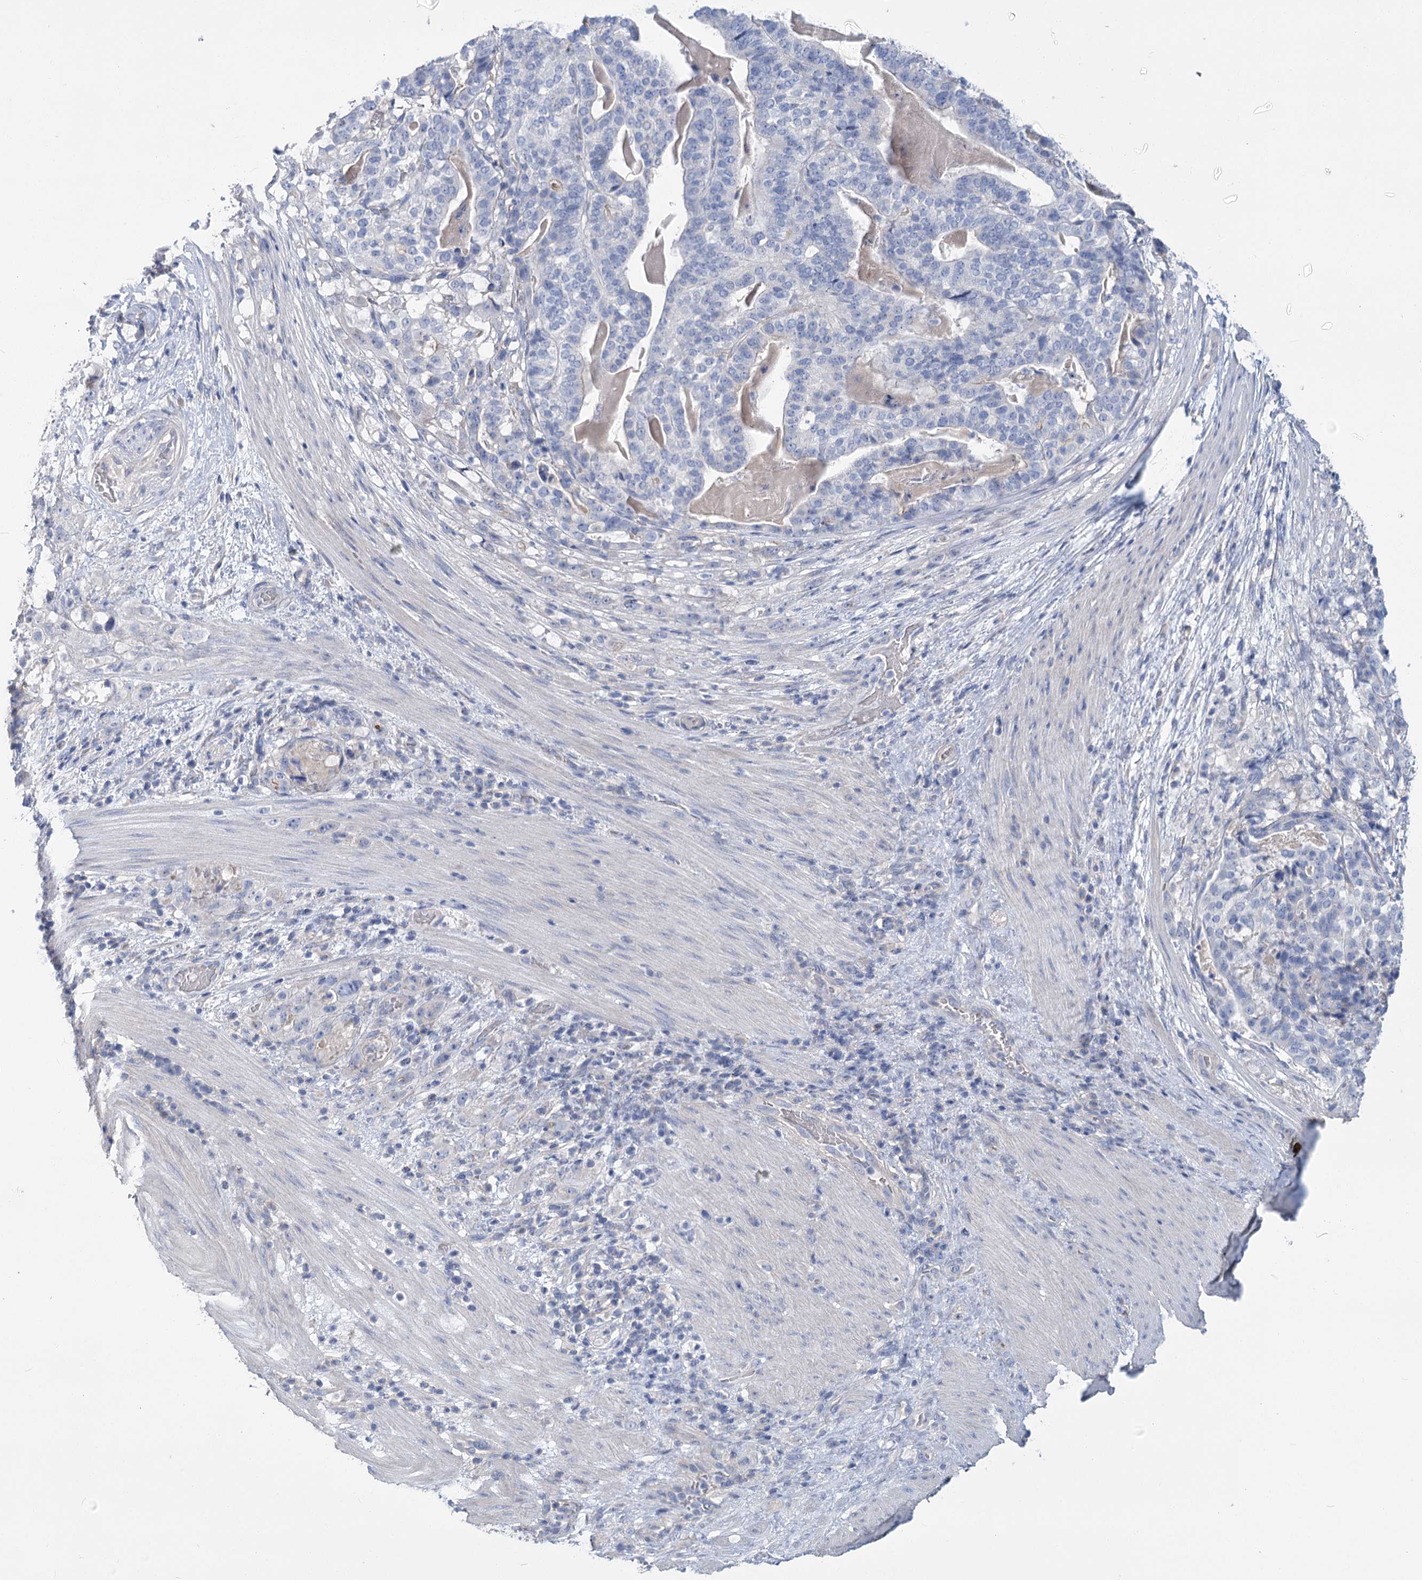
{"staining": {"intensity": "negative", "quantity": "none", "location": "none"}, "tissue": "stomach cancer", "cell_type": "Tumor cells", "image_type": "cancer", "snomed": [{"axis": "morphology", "description": "Adenocarcinoma, NOS"}, {"axis": "topography", "description": "Stomach"}], "caption": "This is an IHC image of human stomach cancer. There is no expression in tumor cells.", "gene": "SLC9A3", "patient": {"sex": "male", "age": 48}}